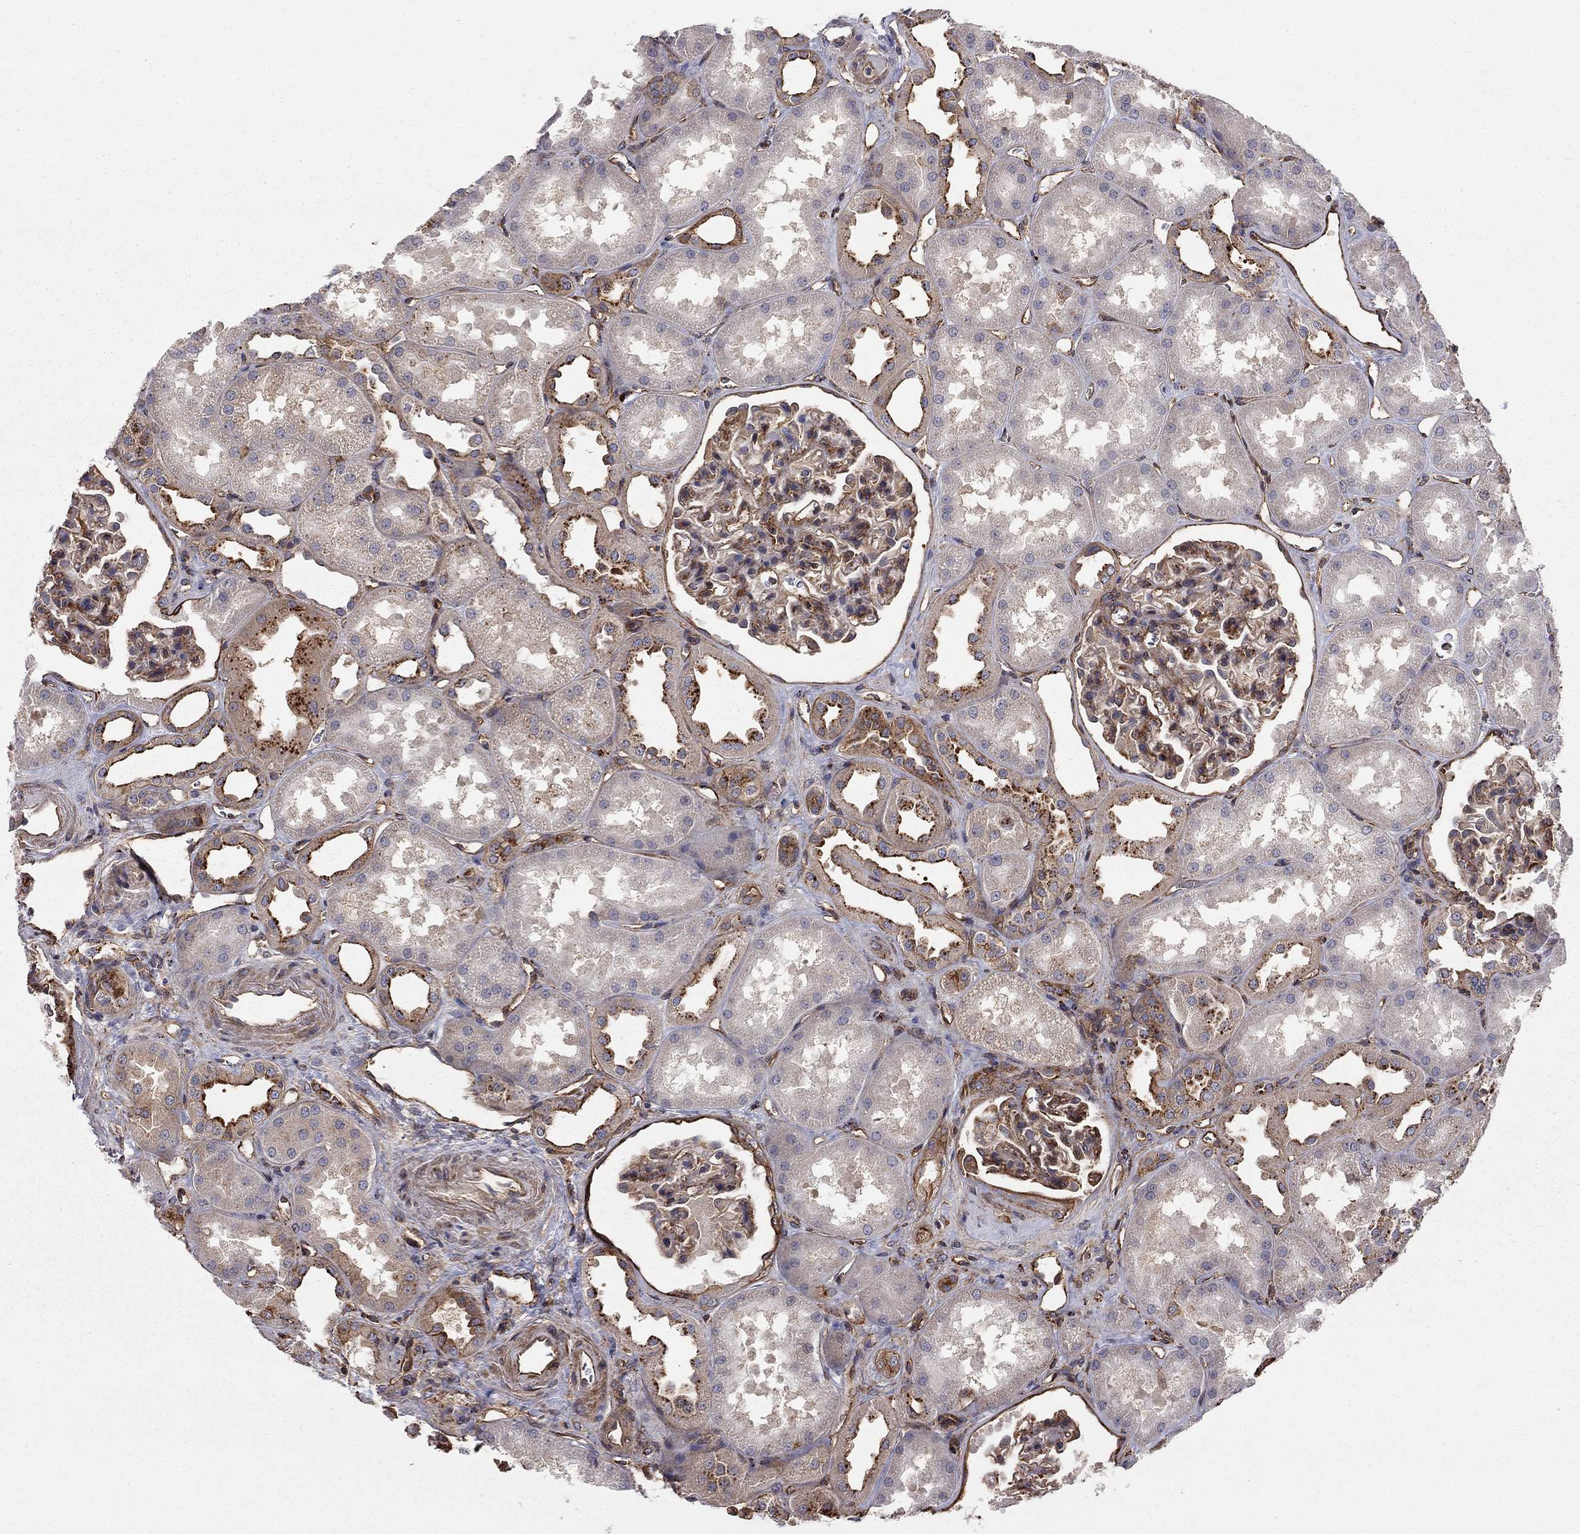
{"staining": {"intensity": "moderate", "quantity": "25%-75%", "location": "cytoplasmic/membranous"}, "tissue": "kidney", "cell_type": "Cells in glomeruli", "image_type": "normal", "snomed": [{"axis": "morphology", "description": "Normal tissue, NOS"}, {"axis": "topography", "description": "Kidney"}], "caption": "Kidney was stained to show a protein in brown. There is medium levels of moderate cytoplasmic/membranous expression in approximately 25%-75% of cells in glomeruli. (Stains: DAB in brown, nuclei in blue, Microscopy: brightfield microscopy at high magnification).", "gene": "RASEF", "patient": {"sex": "male", "age": 61}}